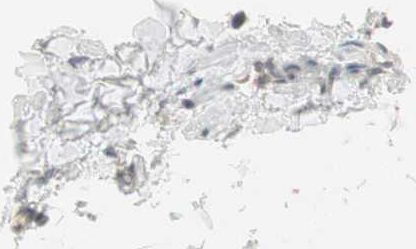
{"staining": {"intensity": "weak", "quantity": "<25%", "location": "cytoplasmic/membranous"}, "tissue": "adipose tissue", "cell_type": "Adipocytes", "image_type": "normal", "snomed": [{"axis": "morphology", "description": "Normal tissue, NOS"}, {"axis": "topography", "description": "Vascular tissue"}], "caption": "Immunohistochemical staining of benign human adipose tissue exhibits no significant positivity in adipocytes. (Brightfield microscopy of DAB (3,3'-diaminobenzidine) IHC at high magnification).", "gene": "USP2", "patient": {"sex": "male", "age": 41}}